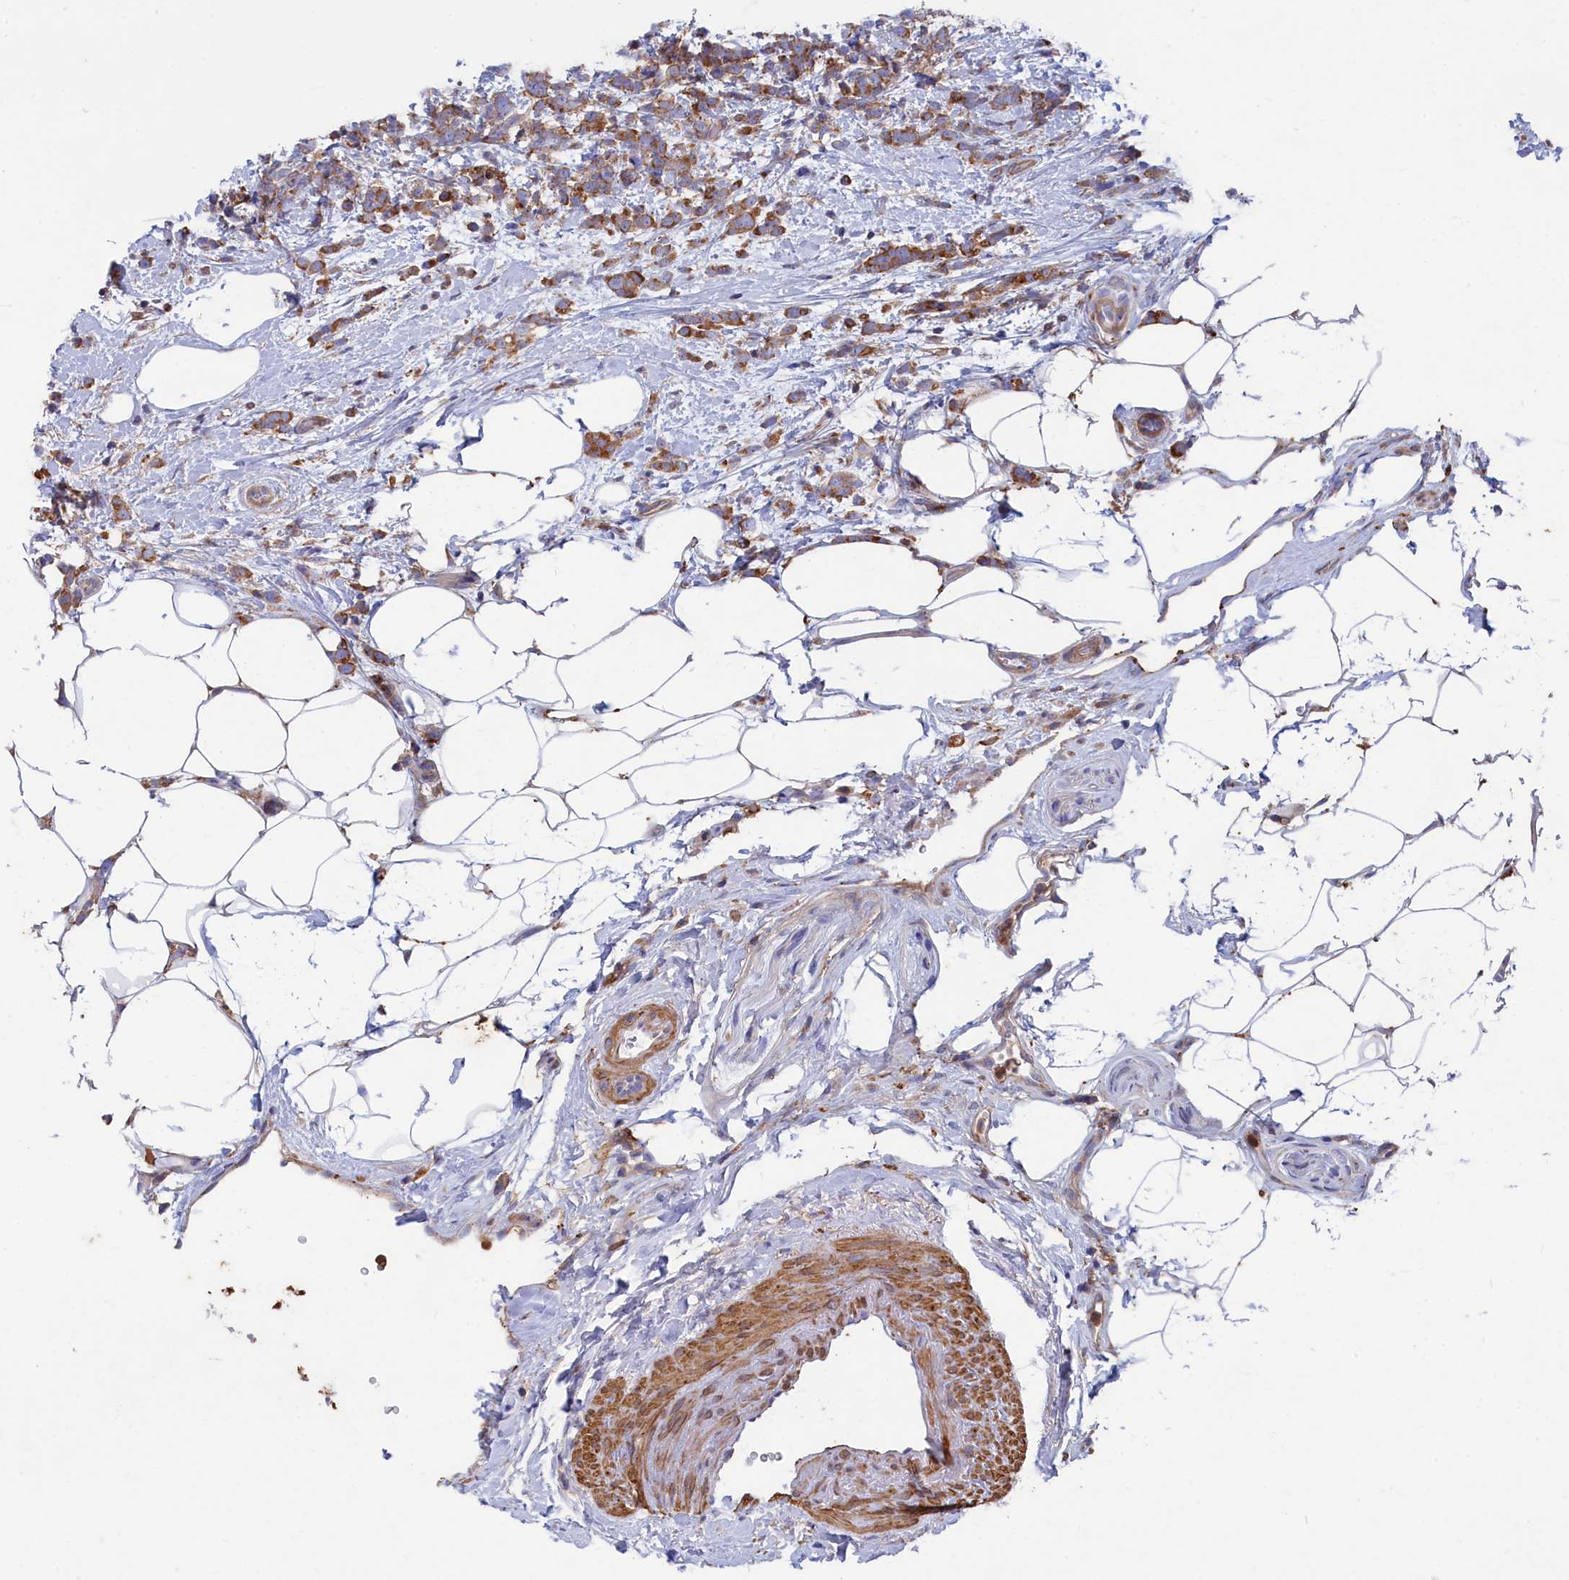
{"staining": {"intensity": "moderate", "quantity": ">75%", "location": "cytoplasmic/membranous"}, "tissue": "breast cancer", "cell_type": "Tumor cells", "image_type": "cancer", "snomed": [{"axis": "morphology", "description": "Lobular carcinoma"}, {"axis": "topography", "description": "Breast"}], "caption": "An immunohistochemistry histopathology image of neoplastic tissue is shown. Protein staining in brown shows moderate cytoplasmic/membranous positivity in breast lobular carcinoma within tumor cells. Ihc stains the protein in brown and the nuclei are stained blue.", "gene": "SCAMP4", "patient": {"sex": "female", "age": 58}}